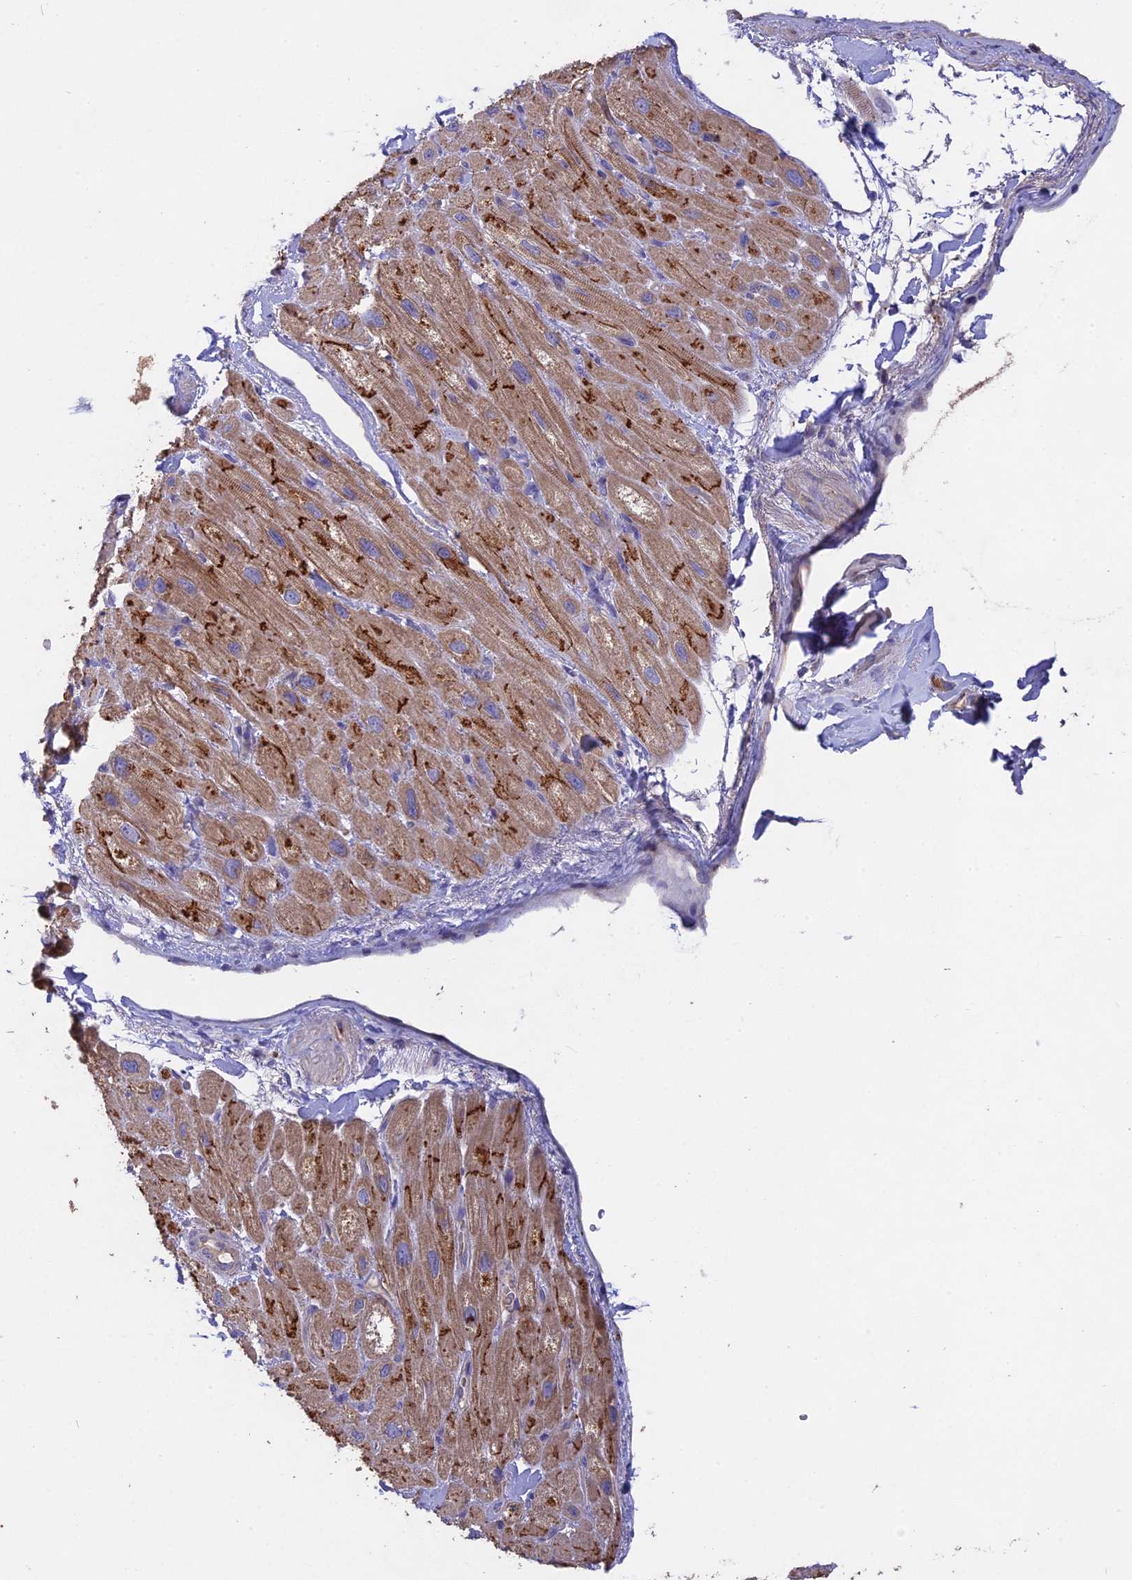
{"staining": {"intensity": "moderate", "quantity": "25%-75%", "location": "cytoplasmic/membranous"}, "tissue": "heart muscle", "cell_type": "Cardiomyocytes", "image_type": "normal", "snomed": [{"axis": "morphology", "description": "Normal tissue, NOS"}, {"axis": "topography", "description": "Heart"}], "caption": "Cardiomyocytes reveal medium levels of moderate cytoplasmic/membranous expression in approximately 25%-75% of cells in unremarkable human heart muscle.", "gene": "SLC26A4", "patient": {"sex": "male", "age": 65}}